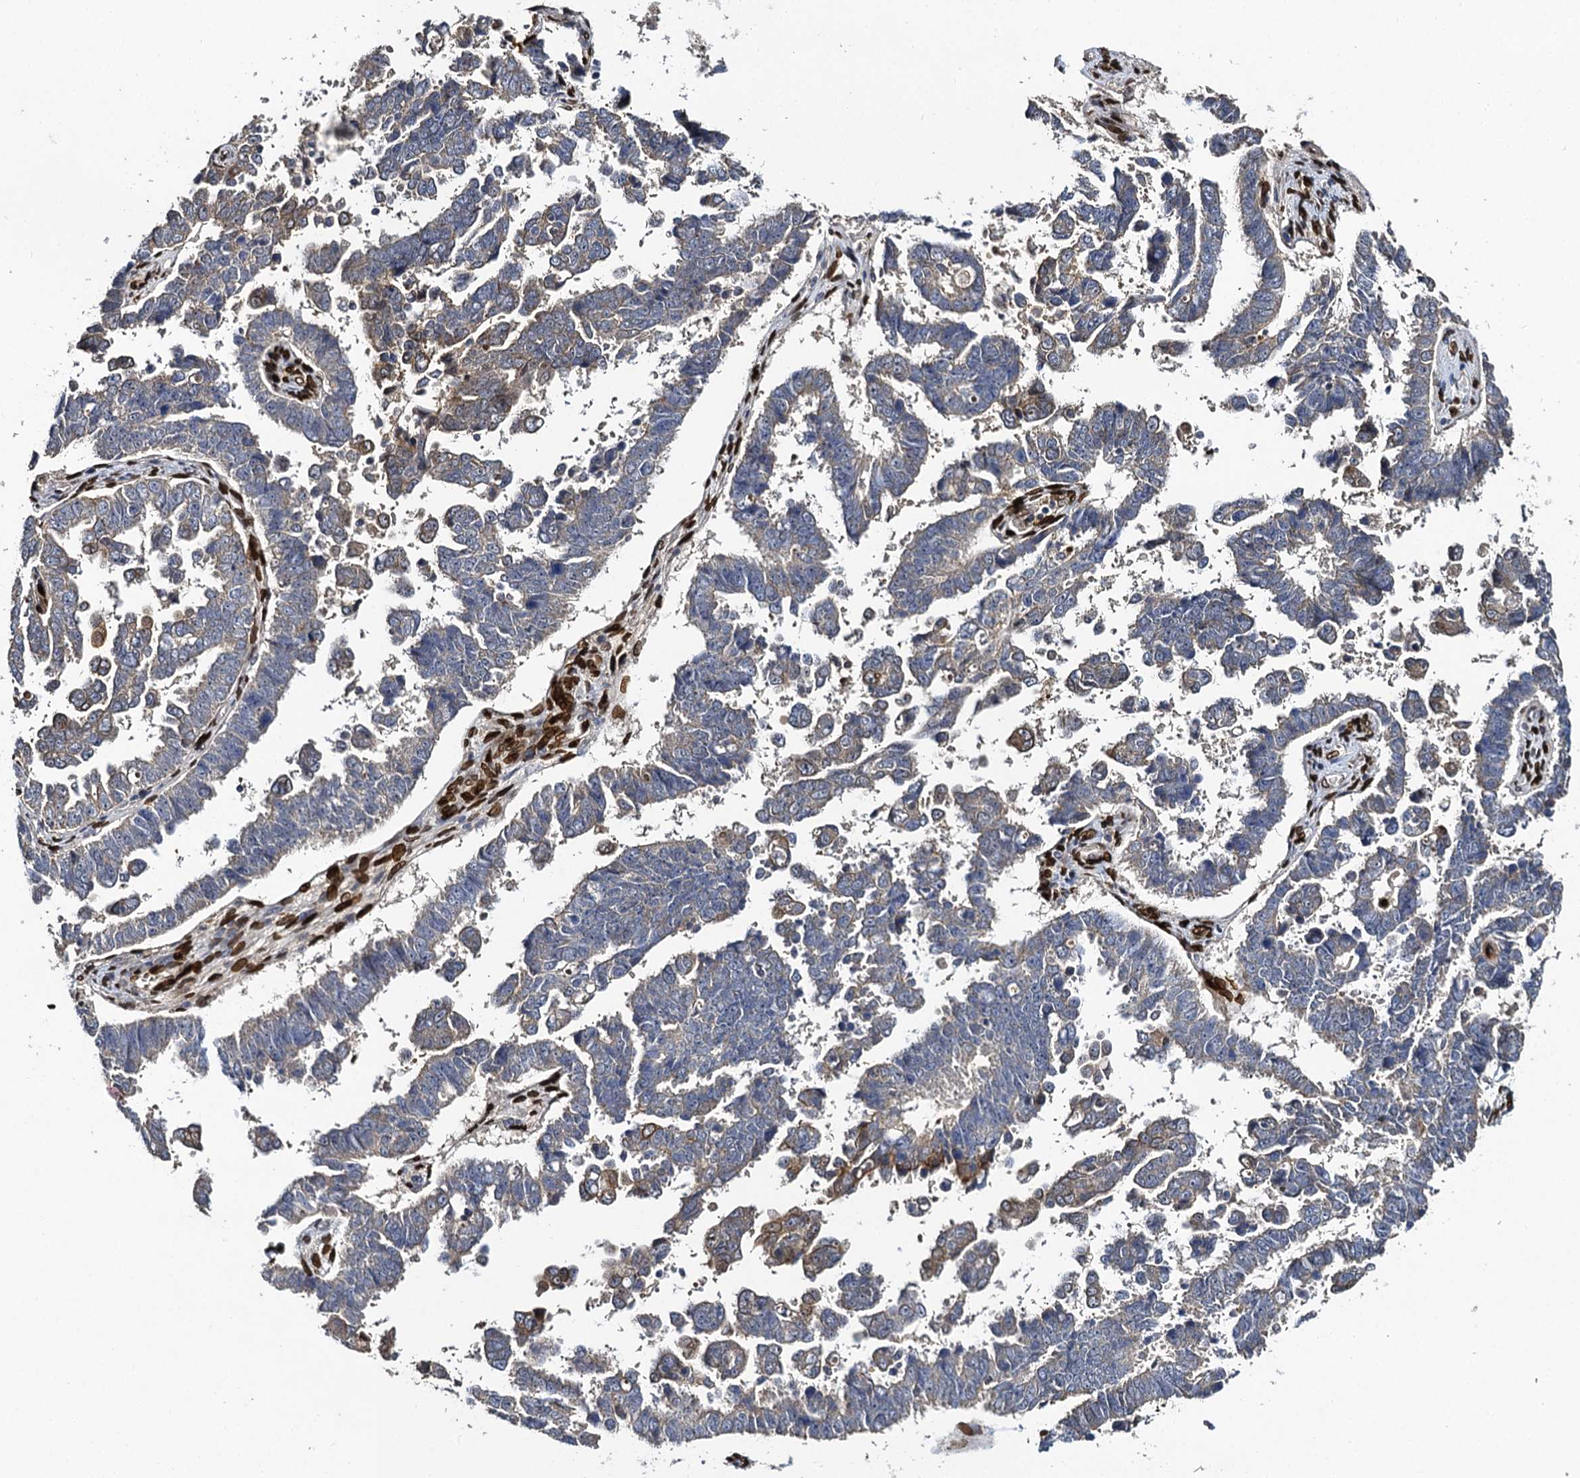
{"staining": {"intensity": "negative", "quantity": "none", "location": "none"}, "tissue": "endometrial cancer", "cell_type": "Tumor cells", "image_type": "cancer", "snomed": [{"axis": "morphology", "description": "Adenocarcinoma, NOS"}, {"axis": "topography", "description": "Endometrium"}], "caption": "Immunohistochemical staining of human endometrial cancer shows no significant positivity in tumor cells. (DAB immunohistochemistry visualized using brightfield microscopy, high magnification).", "gene": "SLC11A2", "patient": {"sex": "female", "age": 75}}